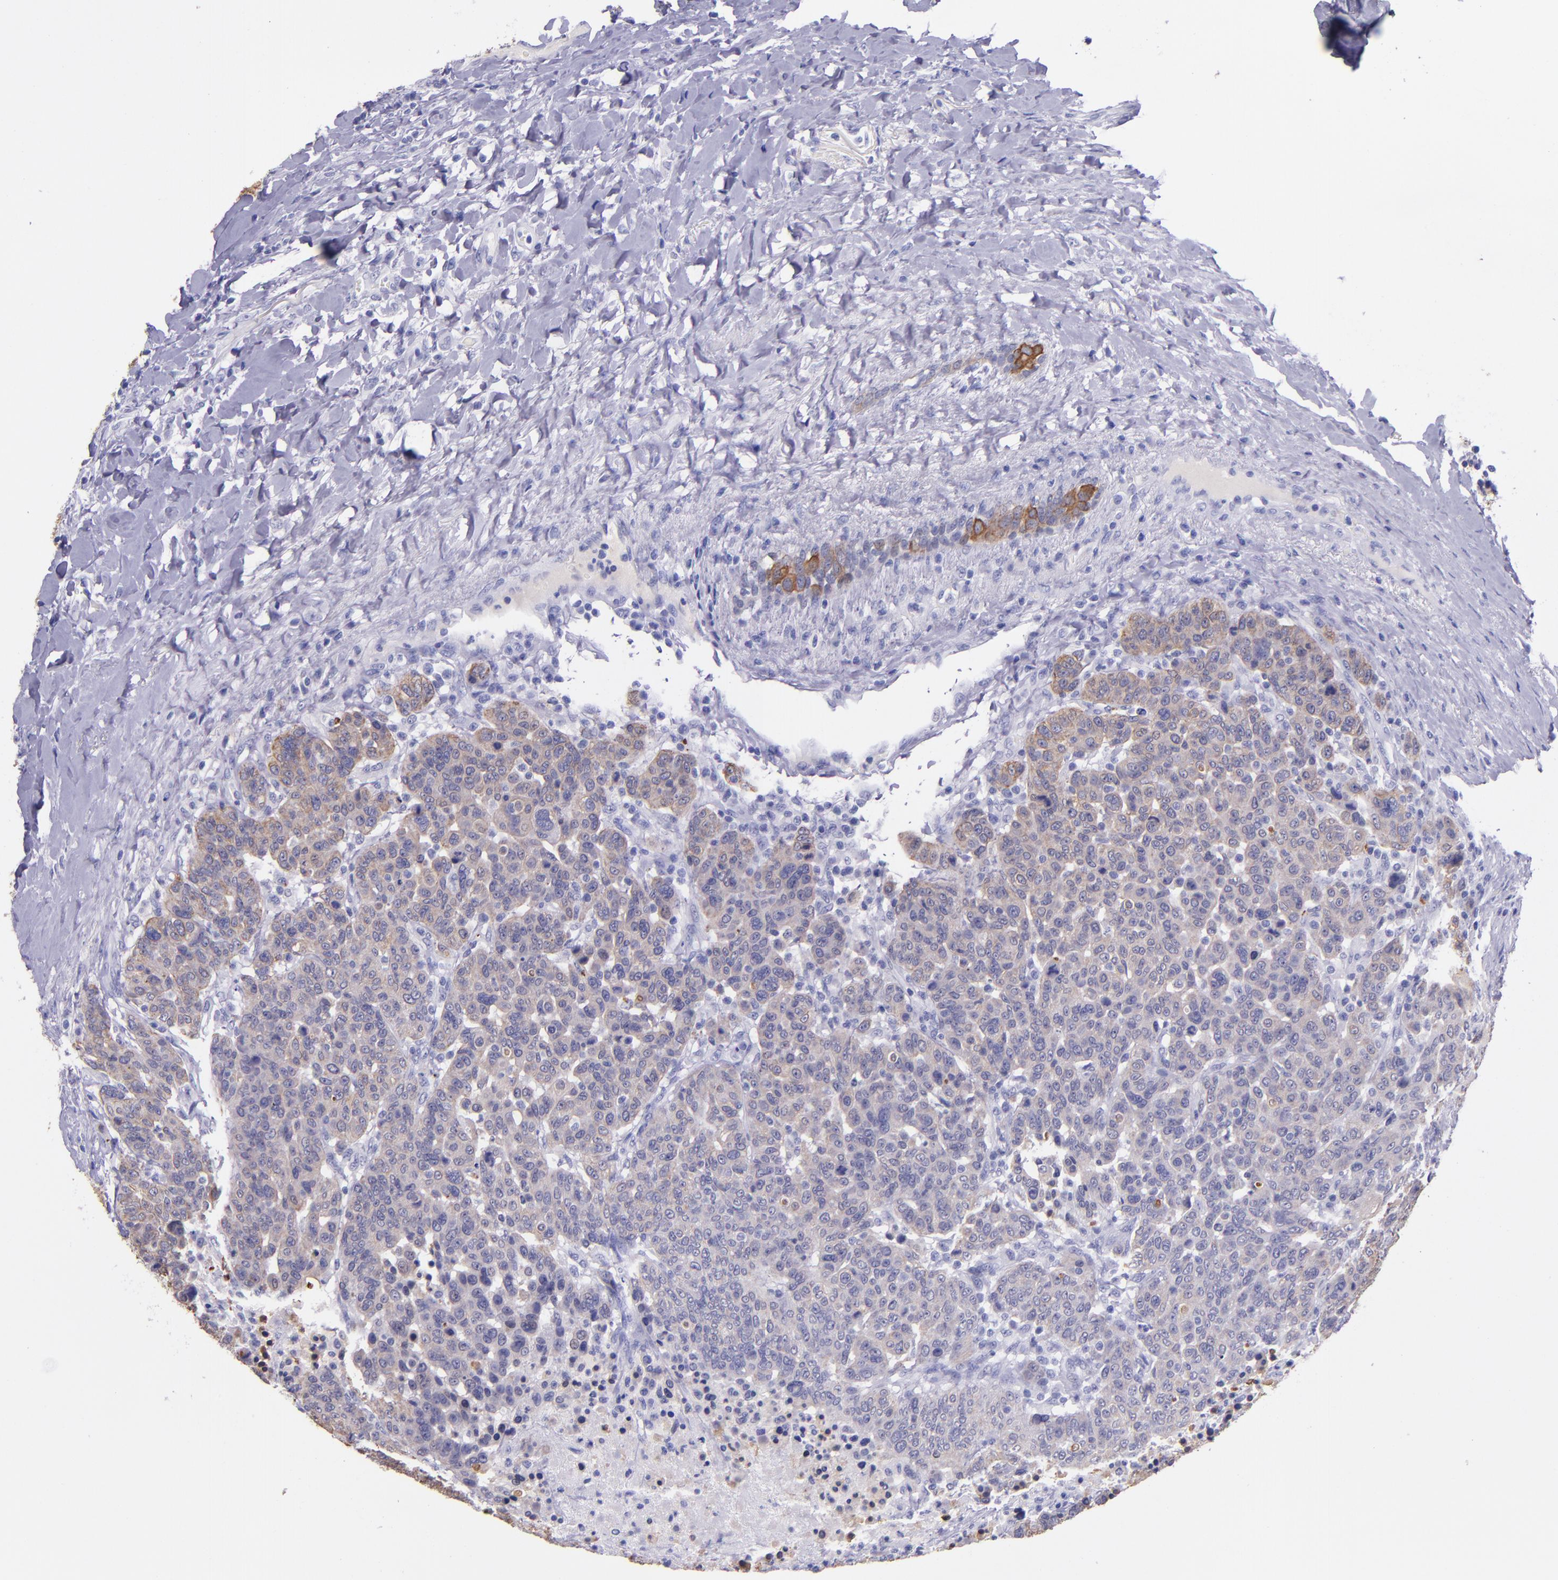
{"staining": {"intensity": "weak", "quantity": ">75%", "location": "cytoplasmic/membranous"}, "tissue": "breast cancer", "cell_type": "Tumor cells", "image_type": "cancer", "snomed": [{"axis": "morphology", "description": "Duct carcinoma"}, {"axis": "topography", "description": "Breast"}], "caption": "Breast cancer was stained to show a protein in brown. There is low levels of weak cytoplasmic/membranous staining in about >75% of tumor cells. (Brightfield microscopy of DAB IHC at high magnification).", "gene": "KRT4", "patient": {"sex": "female", "age": 37}}